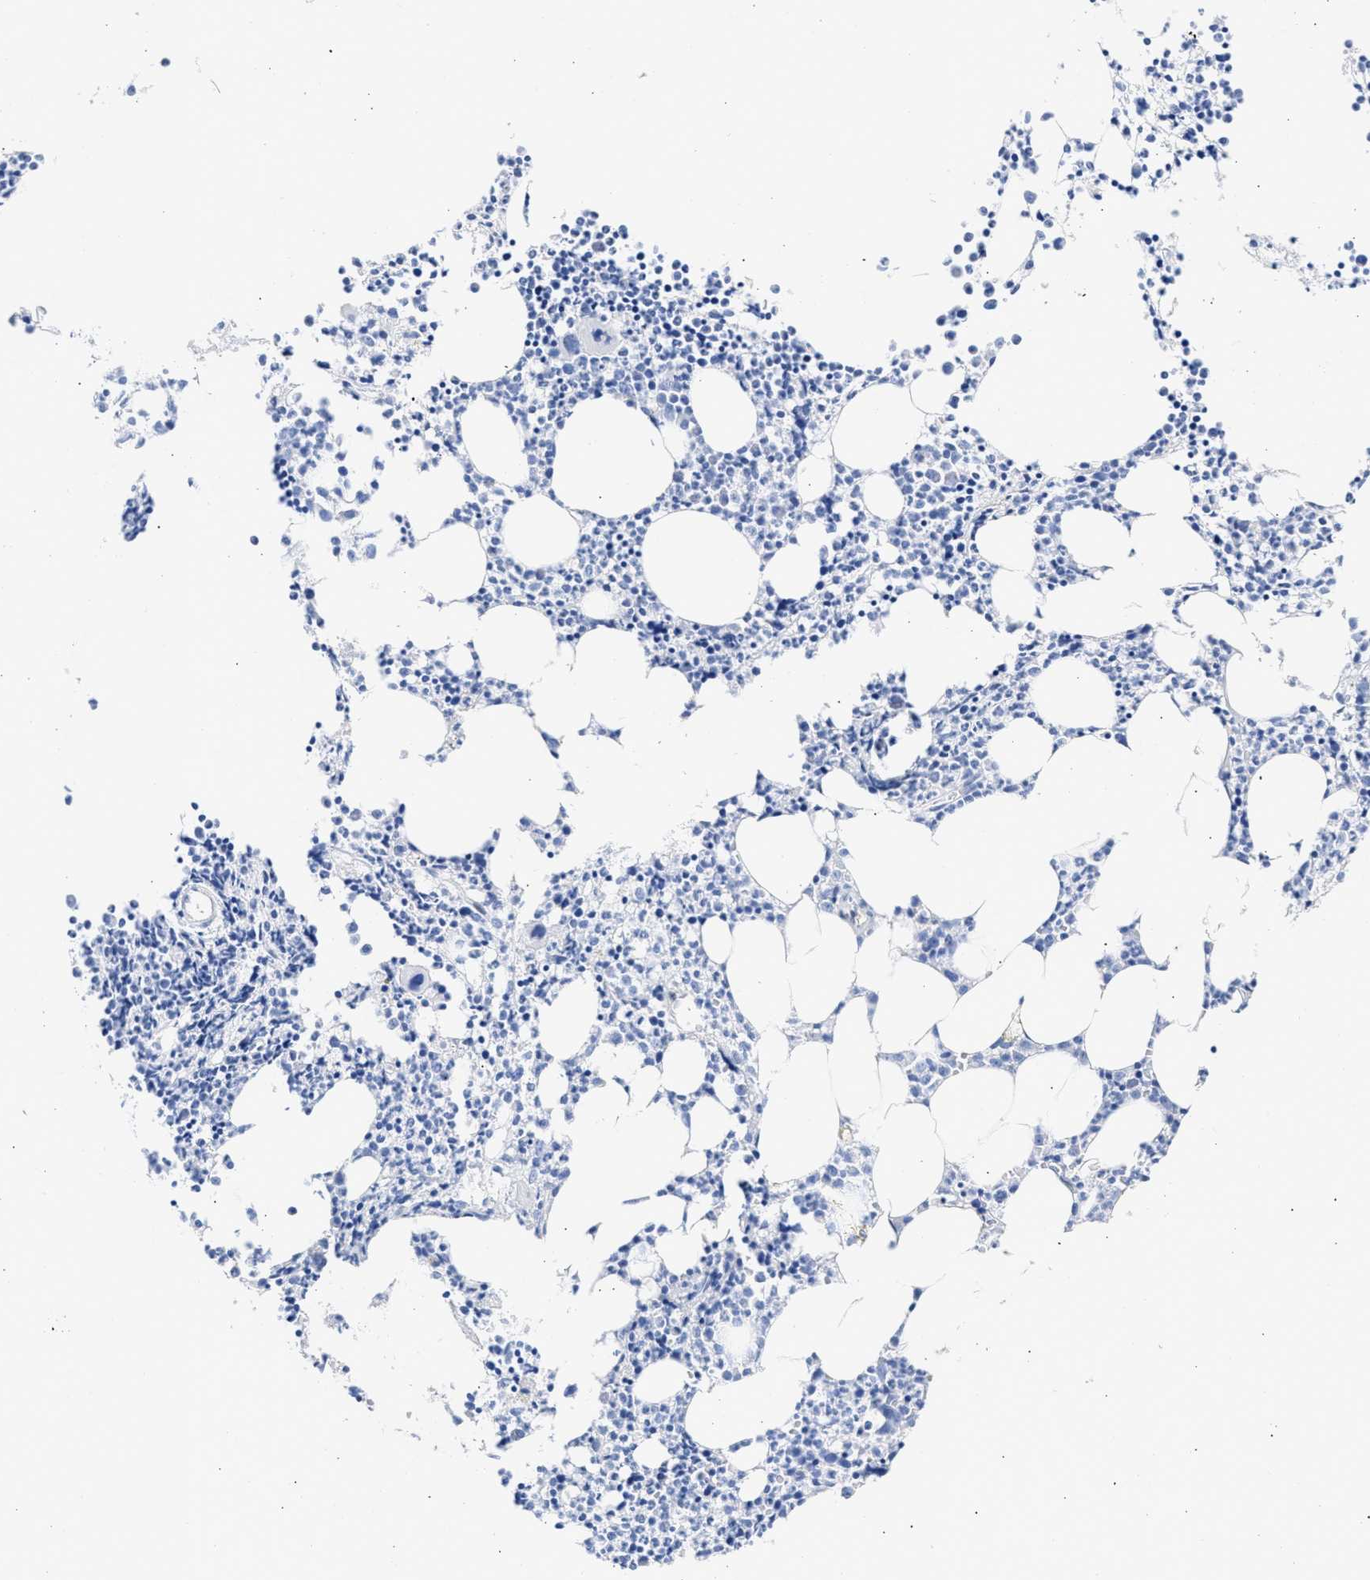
{"staining": {"intensity": "negative", "quantity": "none", "location": "none"}, "tissue": "bone marrow", "cell_type": "Hematopoietic cells", "image_type": "normal", "snomed": [{"axis": "morphology", "description": "Normal tissue, NOS"}, {"axis": "morphology", "description": "Inflammation, NOS"}, {"axis": "topography", "description": "Bone marrow"}], "caption": "A histopathology image of human bone marrow is negative for staining in hematopoietic cells. (DAB (3,3'-diaminobenzidine) immunohistochemistry with hematoxylin counter stain).", "gene": "RSPH1", "patient": {"sex": "female", "age": 53}}